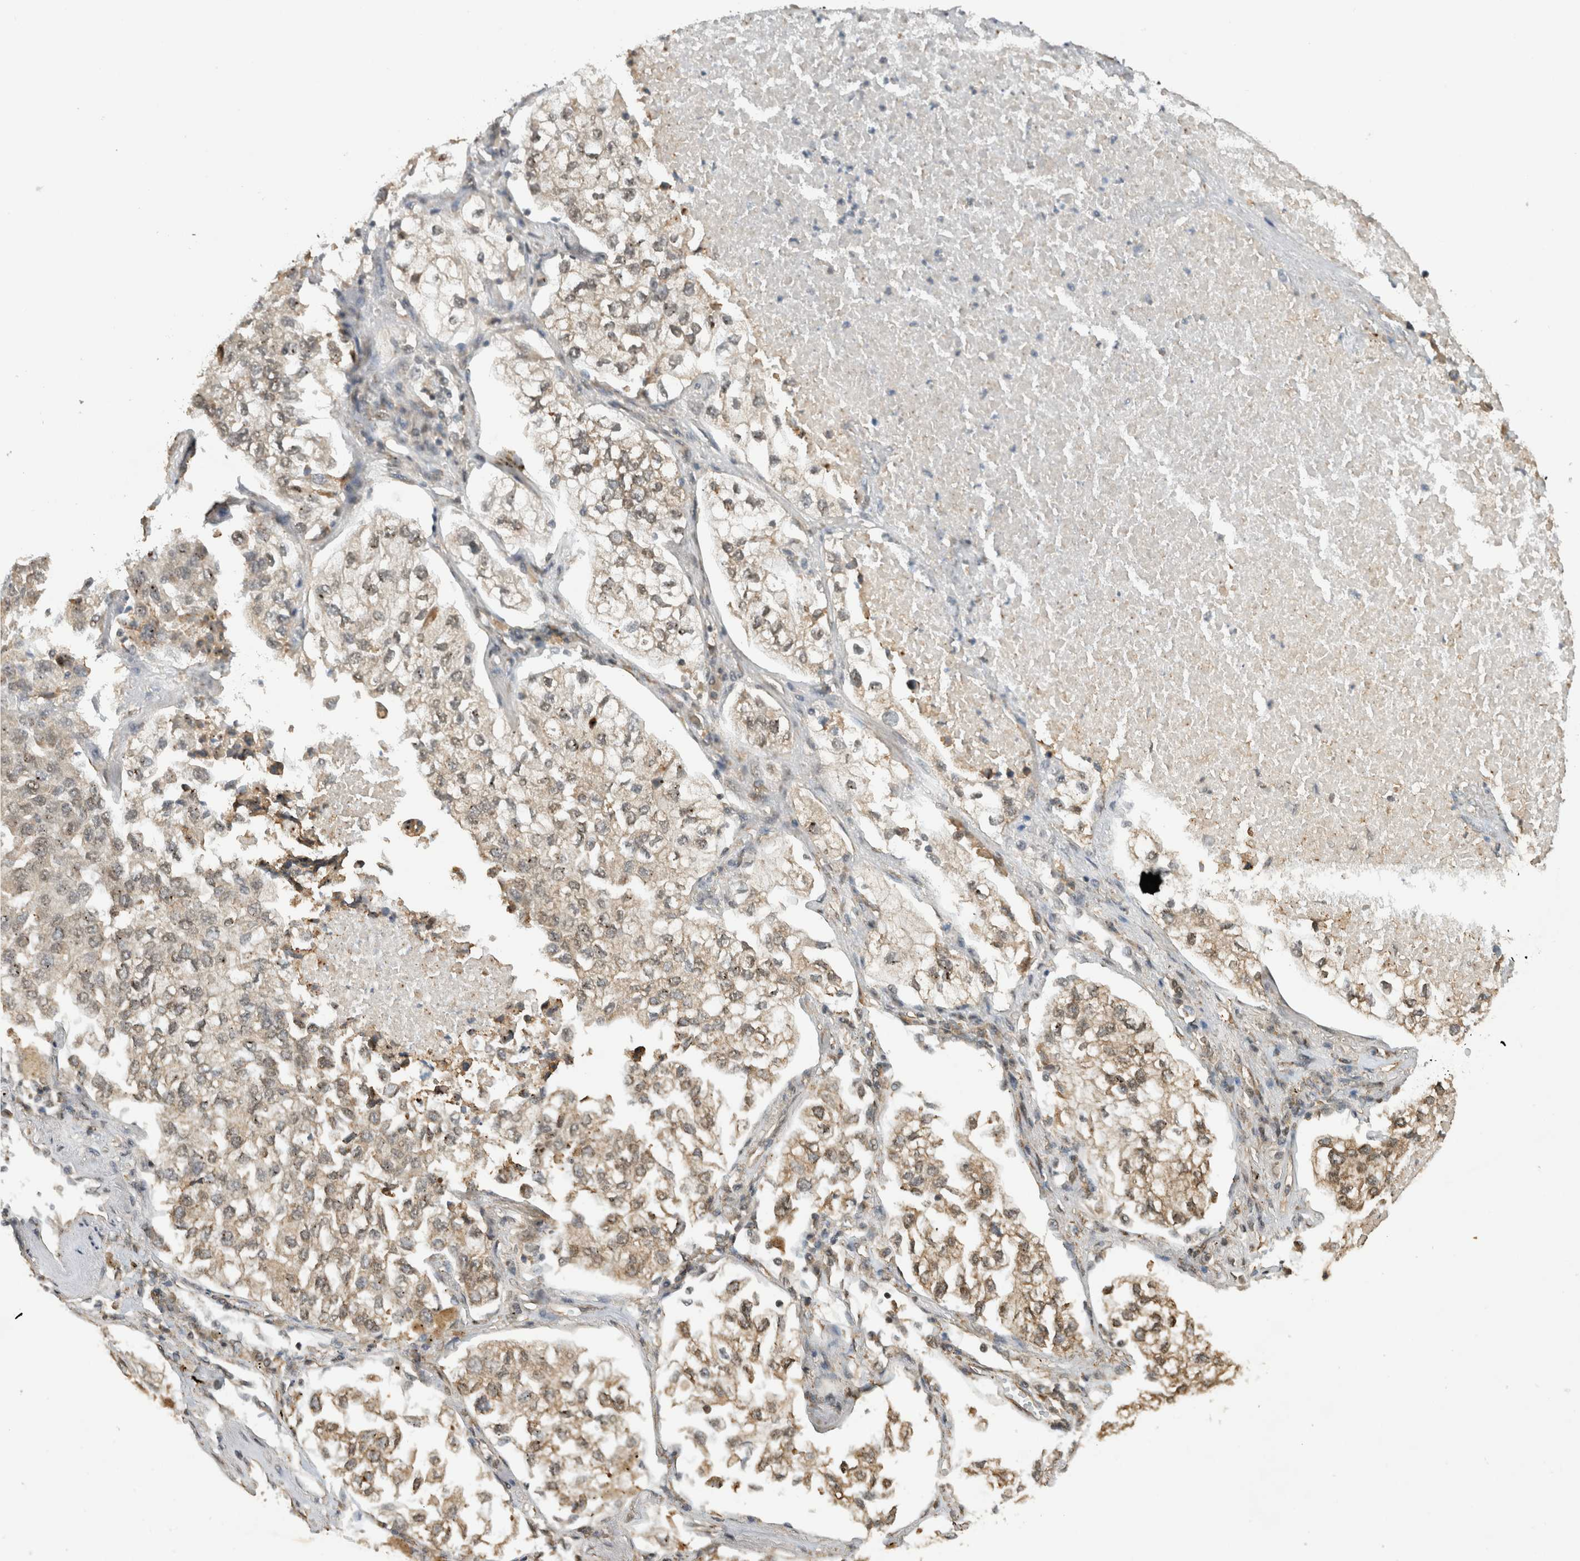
{"staining": {"intensity": "weak", "quantity": ">75%", "location": "cytoplasmic/membranous,nuclear"}, "tissue": "lung cancer", "cell_type": "Tumor cells", "image_type": "cancer", "snomed": [{"axis": "morphology", "description": "Adenocarcinoma, NOS"}, {"axis": "topography", "description": "Lung"}], "caption": "Lung cancer stained with immunohistochemistry reveals weak cytoplasmic/membranous and nuclear staining in about >75% of tumor cells.", "gene": "C1orf21", "patient": {"sex": "male", "age": 63}}